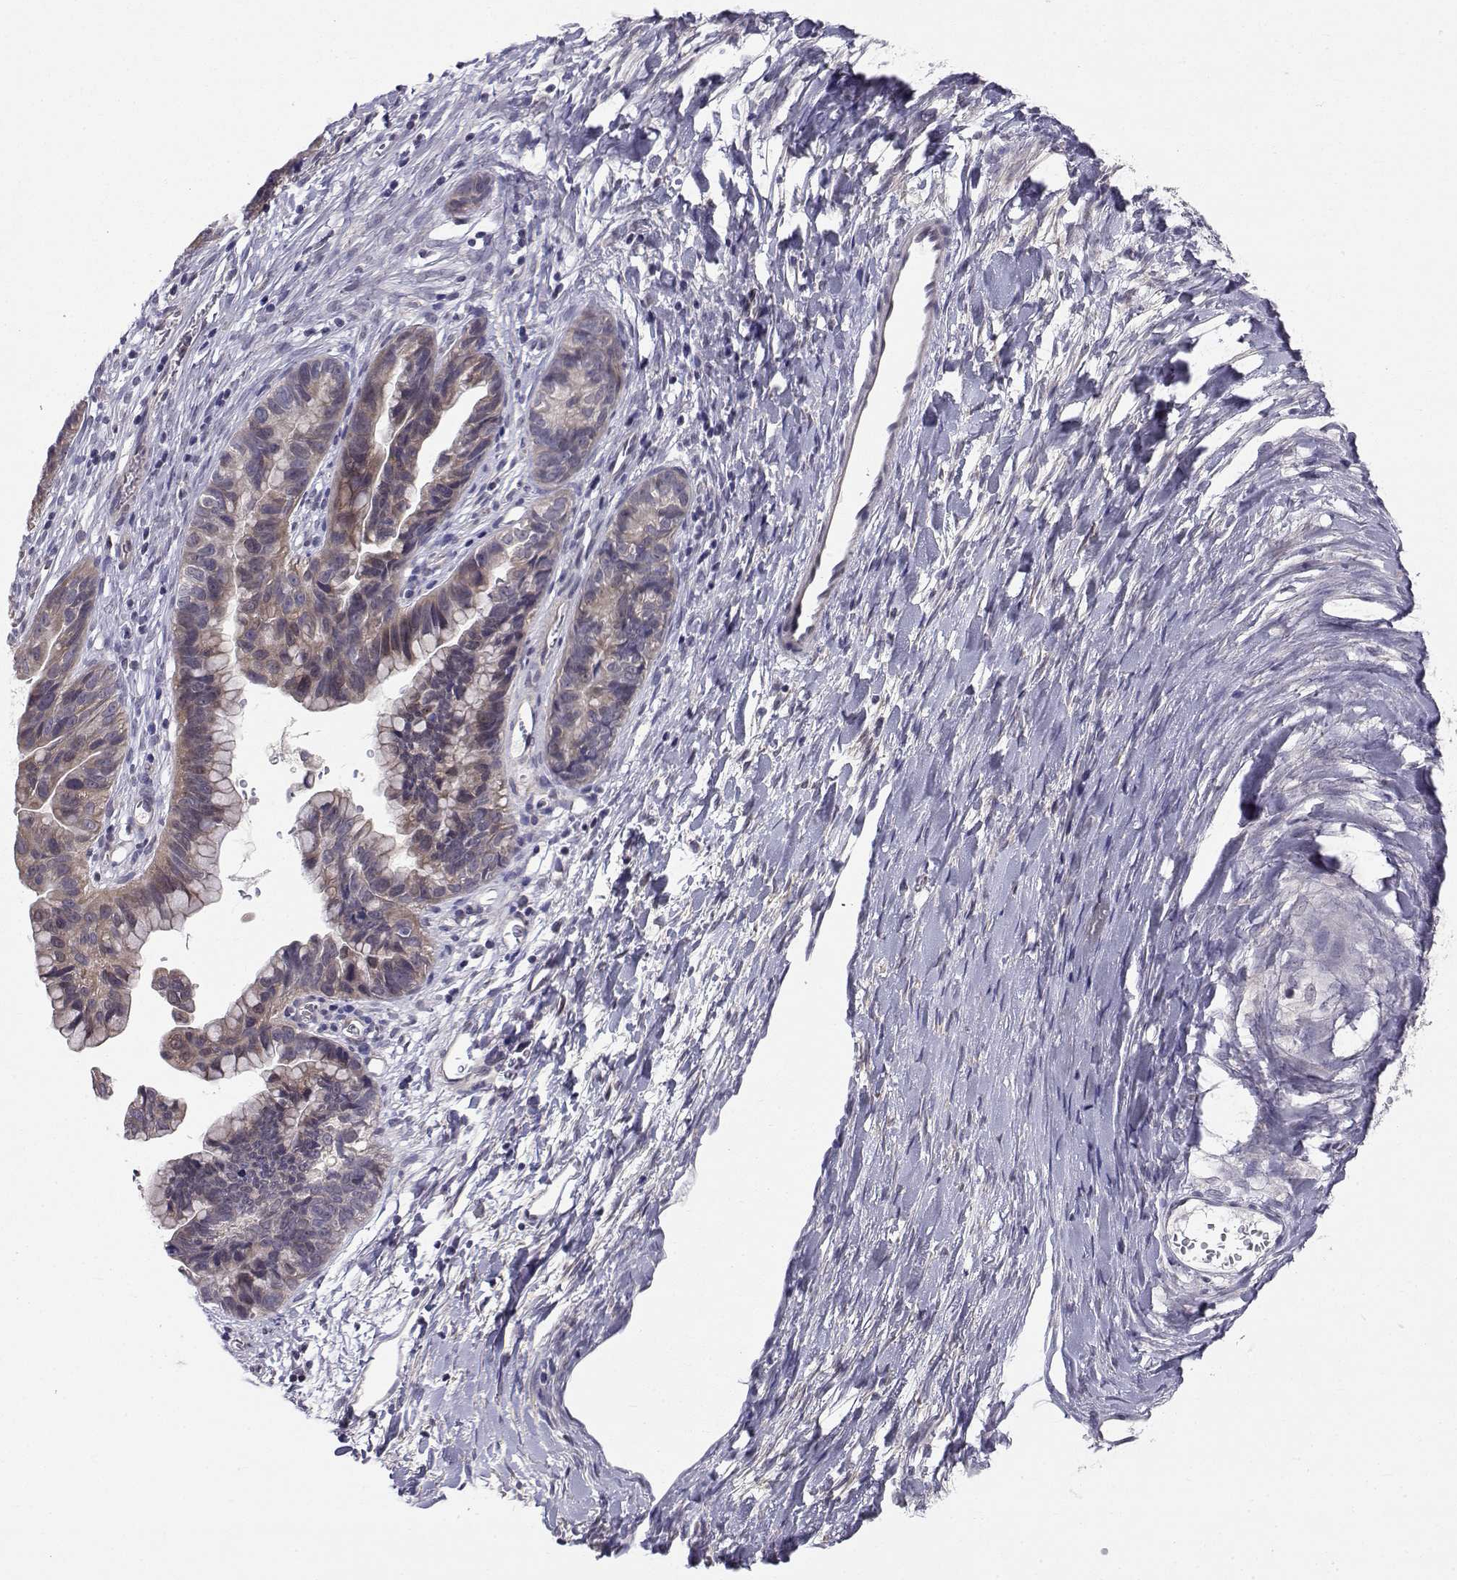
{"staining": {"intensity": "moderate", "quantity": ">75%", "location": "cytoplasmic/membranous"}, "tissue": "ovarian cancer", "cell_type": "Tumor cells", "image_type": "cancer", "snomed": [{"axis": "morphology", "description": "Cystadenocarcinoma, mucinous, NOS"}, {"axis": "topography", "description": "Ovary"}], "caption": "This is an image of IHC staining of ovarian cancer, which shows moderate expression in the cytoplasmic/membranous of tumor cells.", "gene": "PEX5L", "patient": {"sex": "female", "age": 76}}